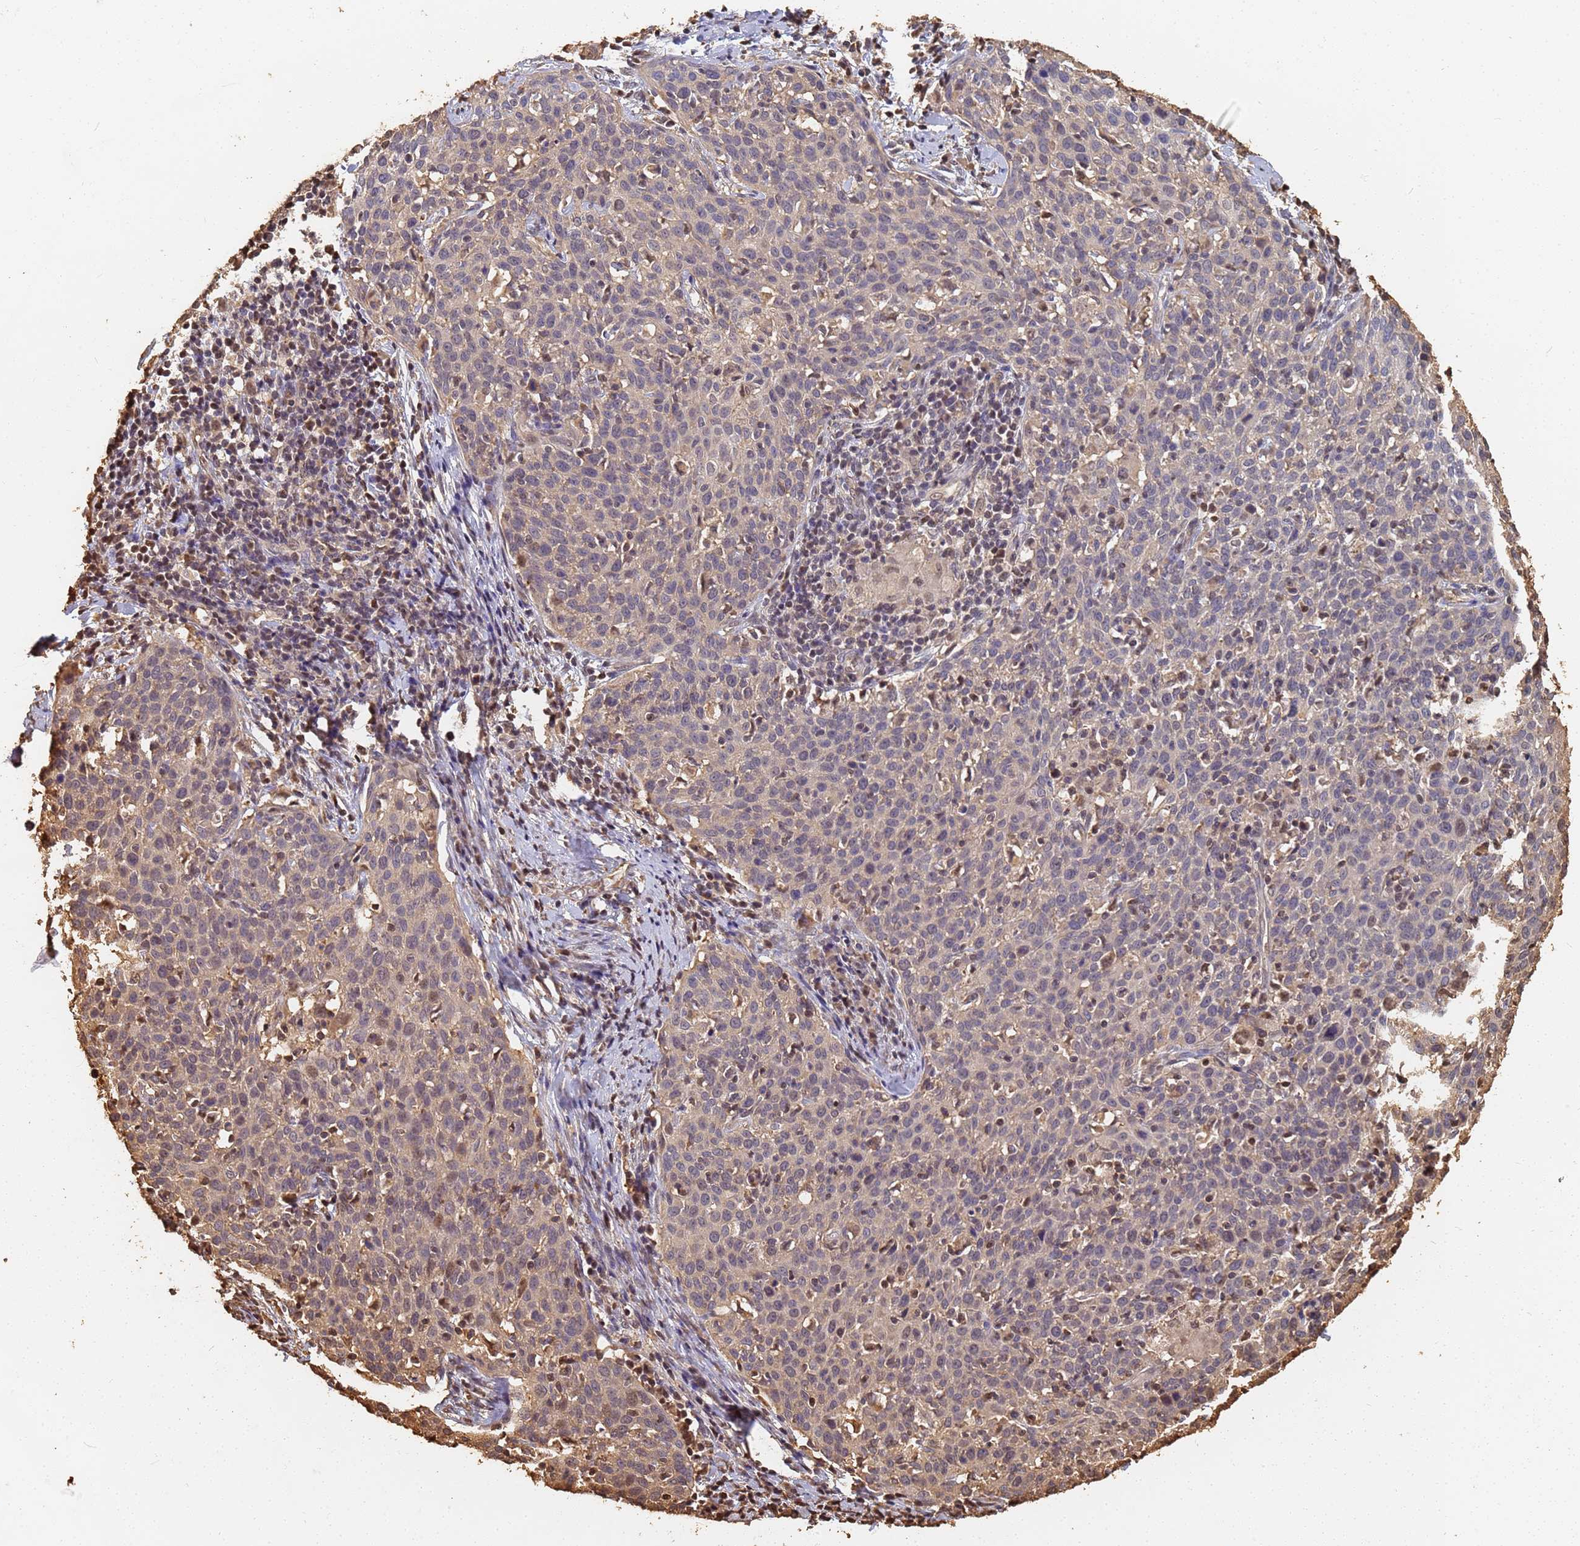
{"staining": {"intensity": "negative", "quantity": "none", "location": "none"}, "tissue": "cervical cancer", "cell_type": "Tumor cells", "image_type": "cancer", "snomed": [{"axis": "morphology", "description": "Squamous cell carcinoma, NOS"}, {"axis": "topography", "description": "Cervix"}], "caption": "Tumor cells are negative for brown protein staining in cervical squamous cell carcinoma.", "gene": "JAK2", "patient": {"sex": "female", "age": 38}}